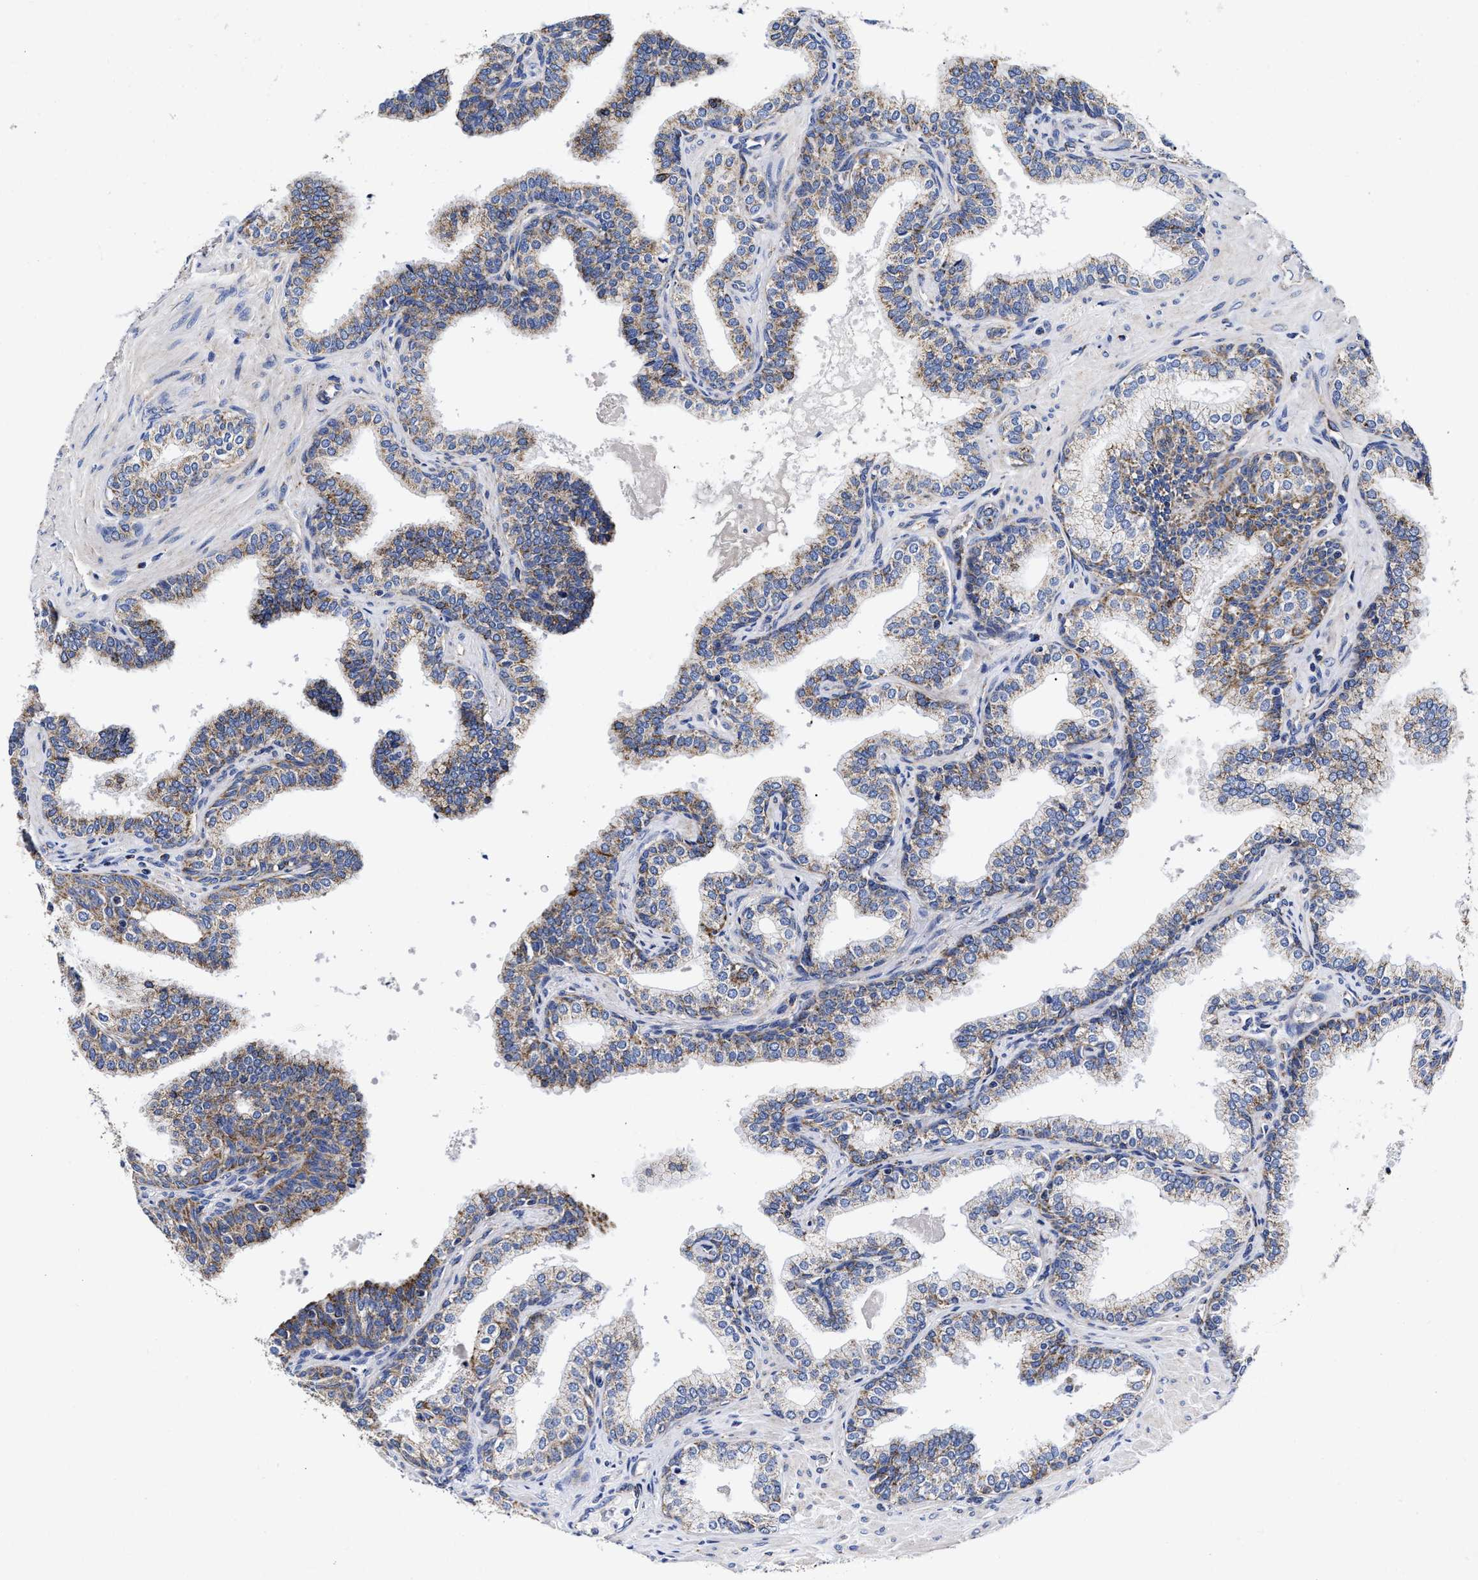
{"staining": {"intensity": "weak", "quantity": ">75%", "location": "cytoplasmic/membranous"}, "tissue": "prostate cancer", "cell_type": "Tumor cells", "image_type": "cancer", "snomed": [{"axis": "morphology", "description": "Adenocarcinoma, High grade"}, {"axis": "topography", "description": "Prostate"}], "caption": "Weak cytoplasmic/membranous expression is seen in approximately >75% of tumor cells in adenocarcinoma (high-grade) (prostate).", "gene": "HINT2", "patient": {"sex": "male", "age": 52}}